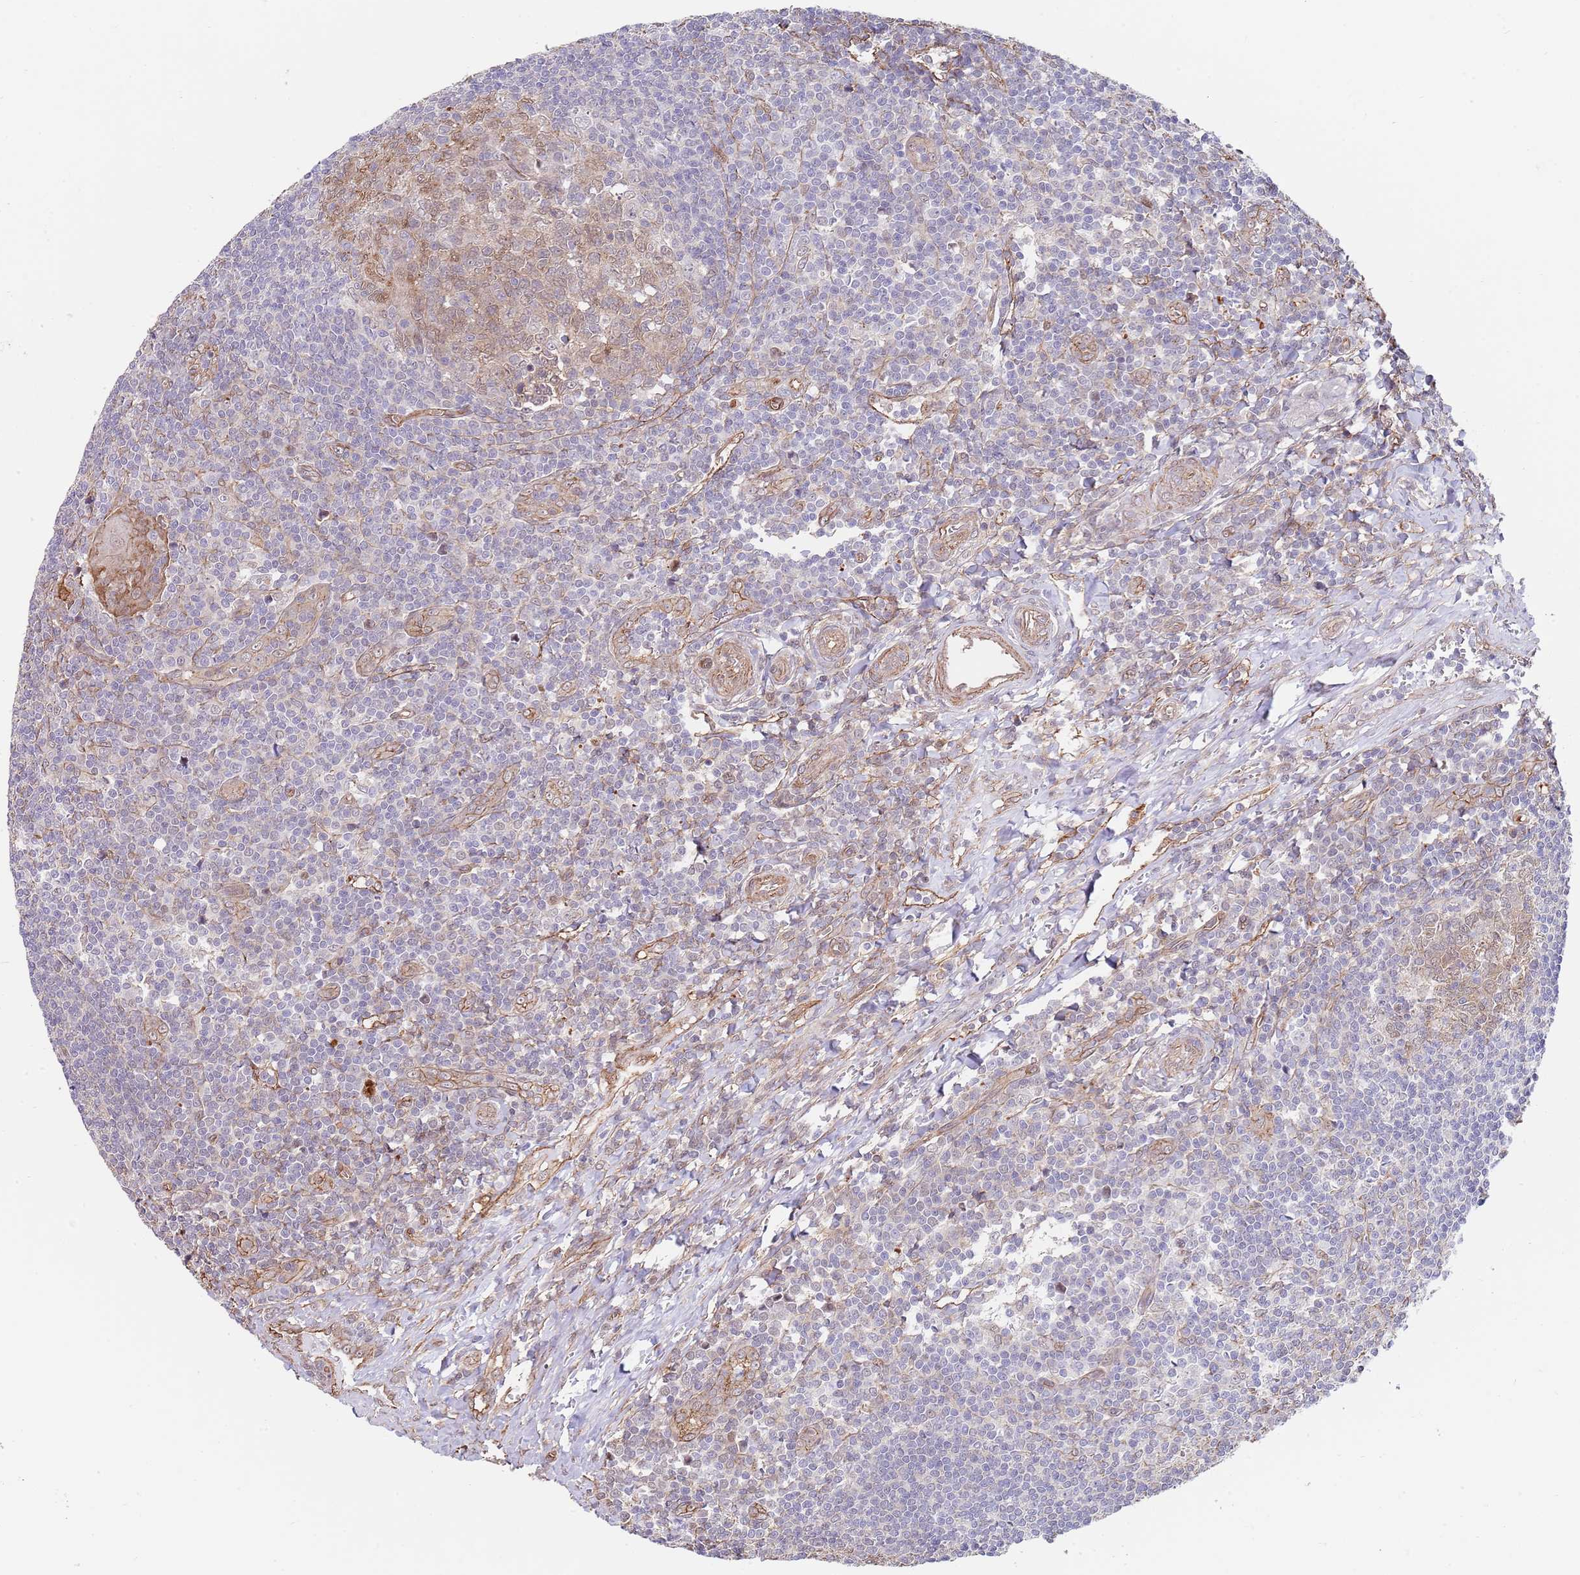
{"staining": {"intensity": "weak", "quantity": "<25%", "location": "cytoplasmic/membranous"}, "tissue": "tonsil", "cell_type": "Germinal center cells", "image_type": "normal", "snomed": [{"axis": "morphology", "description": "Normal tissue, NOS"}, {"axis": "topography", "description": "Tonsil"}], "caption": "High magnification brightfield microscopy of benign tonsil stained with DAB (3,3'-diaminobenzidine) (brown) and counterstained with hematoxylin (blue): germinal center cells show no significant staining. (DAB immunohistochemistry (IHC) visualized using brightfield microscopy, high magnification).", "gene": "BPNT1", "patient": {"sex": "male", "age": 27}}